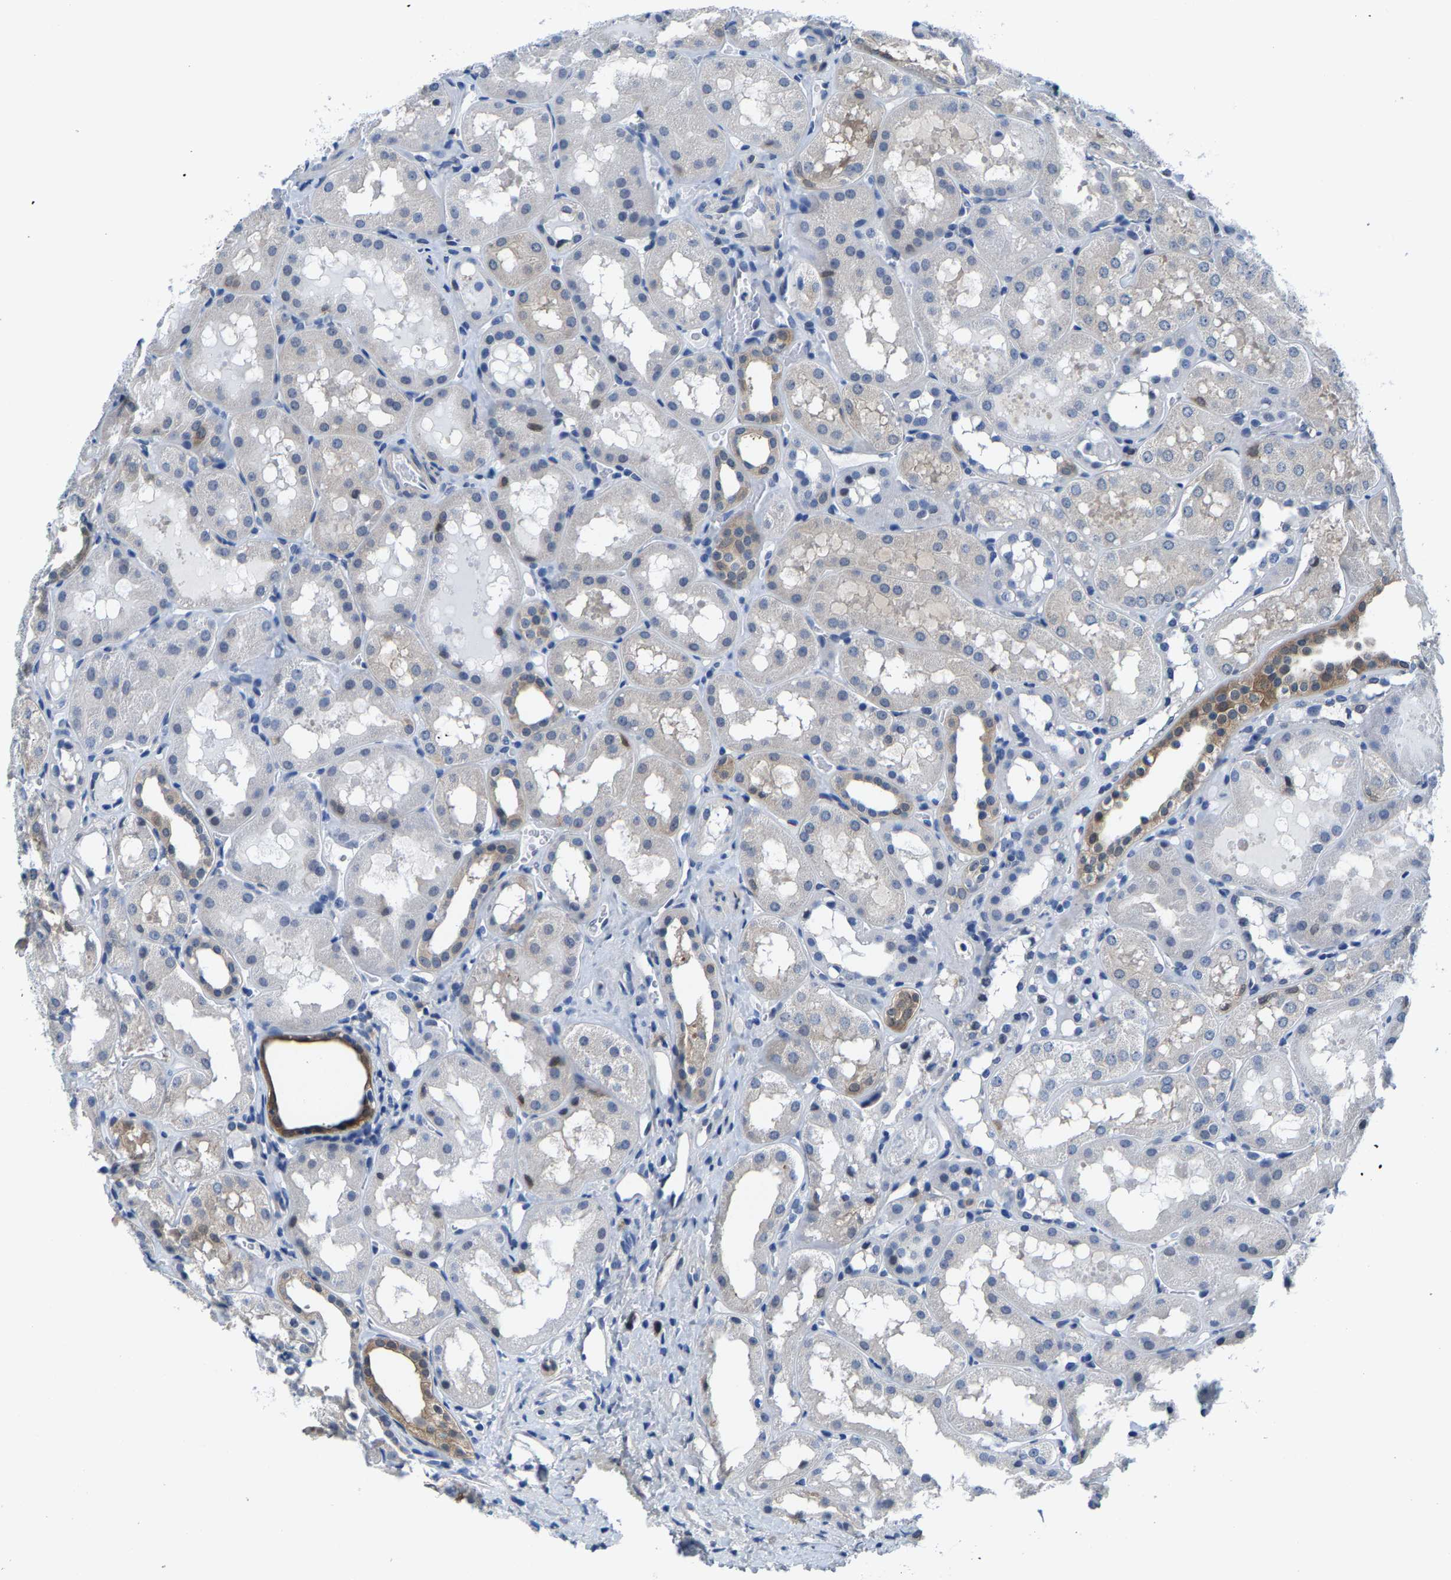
{"staining": {"intensity": "negative", "quantity": "none", "location": "none"}, "tissue": "kidney", "cell_type": "Cells in glomeruli", "image_type": "normal", "snomed": [{"axis": "morphology", "description": "Normal tissue, NOS"}, {"axis": "topography", "description": "Kidney"}, {"axis": "topography", "description": "Urinary bladder"}], "caption": "Human kidney stained for a protein using immunohistochemistry (IHC) reveals no expression in cells in glomeruli.", "gene": "SSH3", "patient": {"sex": "male", "age": 16}}